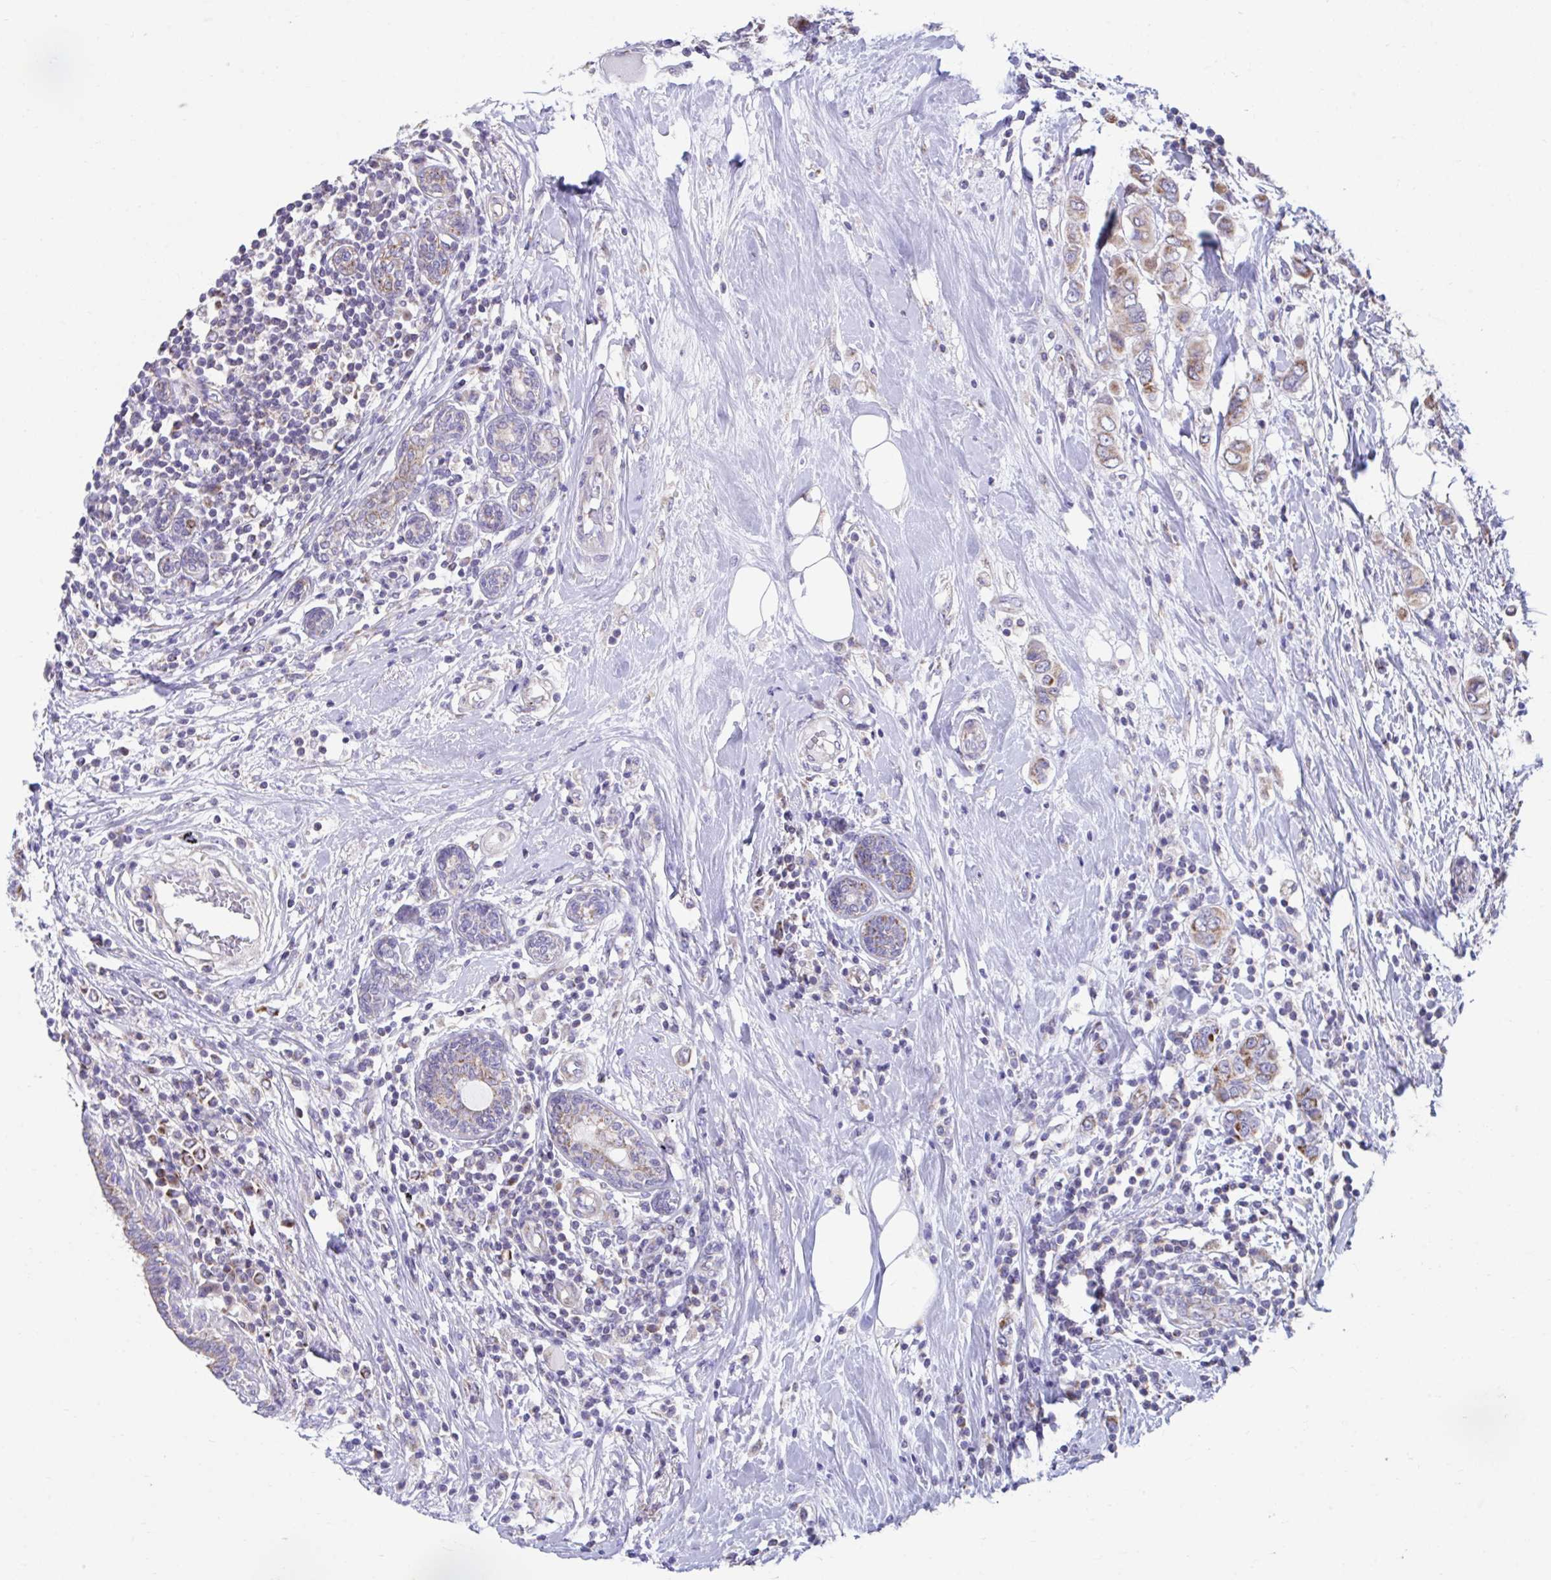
{"staining": {"intensity": "moderate", "quantity": ">75%", "location": "cytoplasmic/membranous"}, "tissue": "breast cancer", "cell_type": "Tumor cells", "image_type": "cancer", "snomed": [{"axis": "morphology", "description": "Lobular carcinoma"}, {"axis": "topography", "description": "Breast"}], "caption": "IHC of breast cancer (lobular carcinoma) demonstrates medium levels of moderate cytoplasmic/membranous expression in approximately >75% of tumor cells. (Brightfield microscopy of DAB IHC at high magnification).", "gene": "LINGO4", "patient": {"sex": "female", "age": 51}}